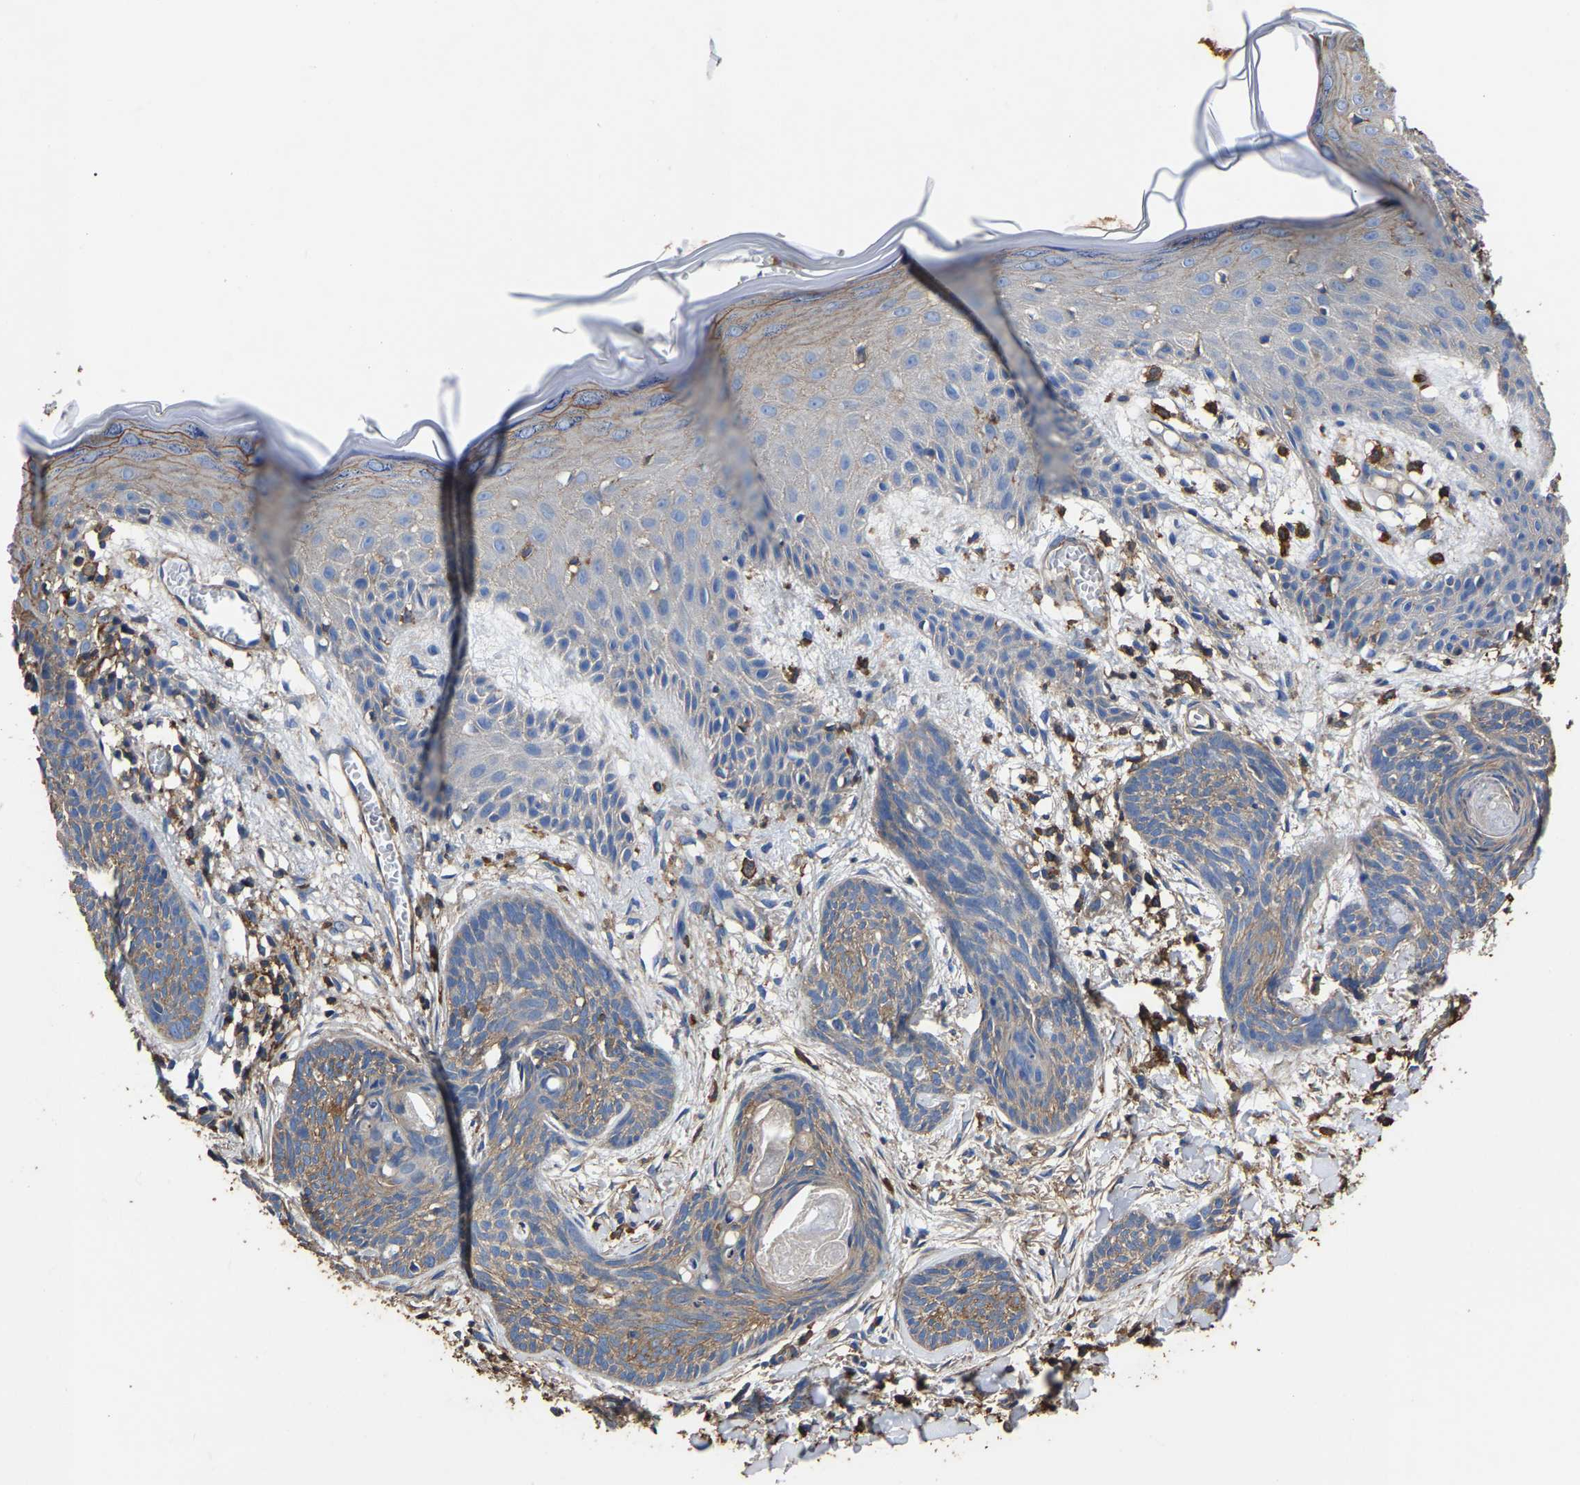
{"staining": {"intensity": "moderate", "quantity": "25%-75%", "location": "cytoplasmic/membranous"}, "tissue": "skin cancer", "cell_type": "Tumor cells", "image_type": "cancer", "snomed": [{"axis": "morphology", "description": "Basal cell carcinoma"}, {"axis": "topography", "description": "Skin"}], "caption": "A brown stain shows moderate cytoplasmic/membranous expression of a protein in basal cell carcinoma (skin) tumor cells.", "gene": "ARMT1", "patient": {"sex": "female", "age": 59}}